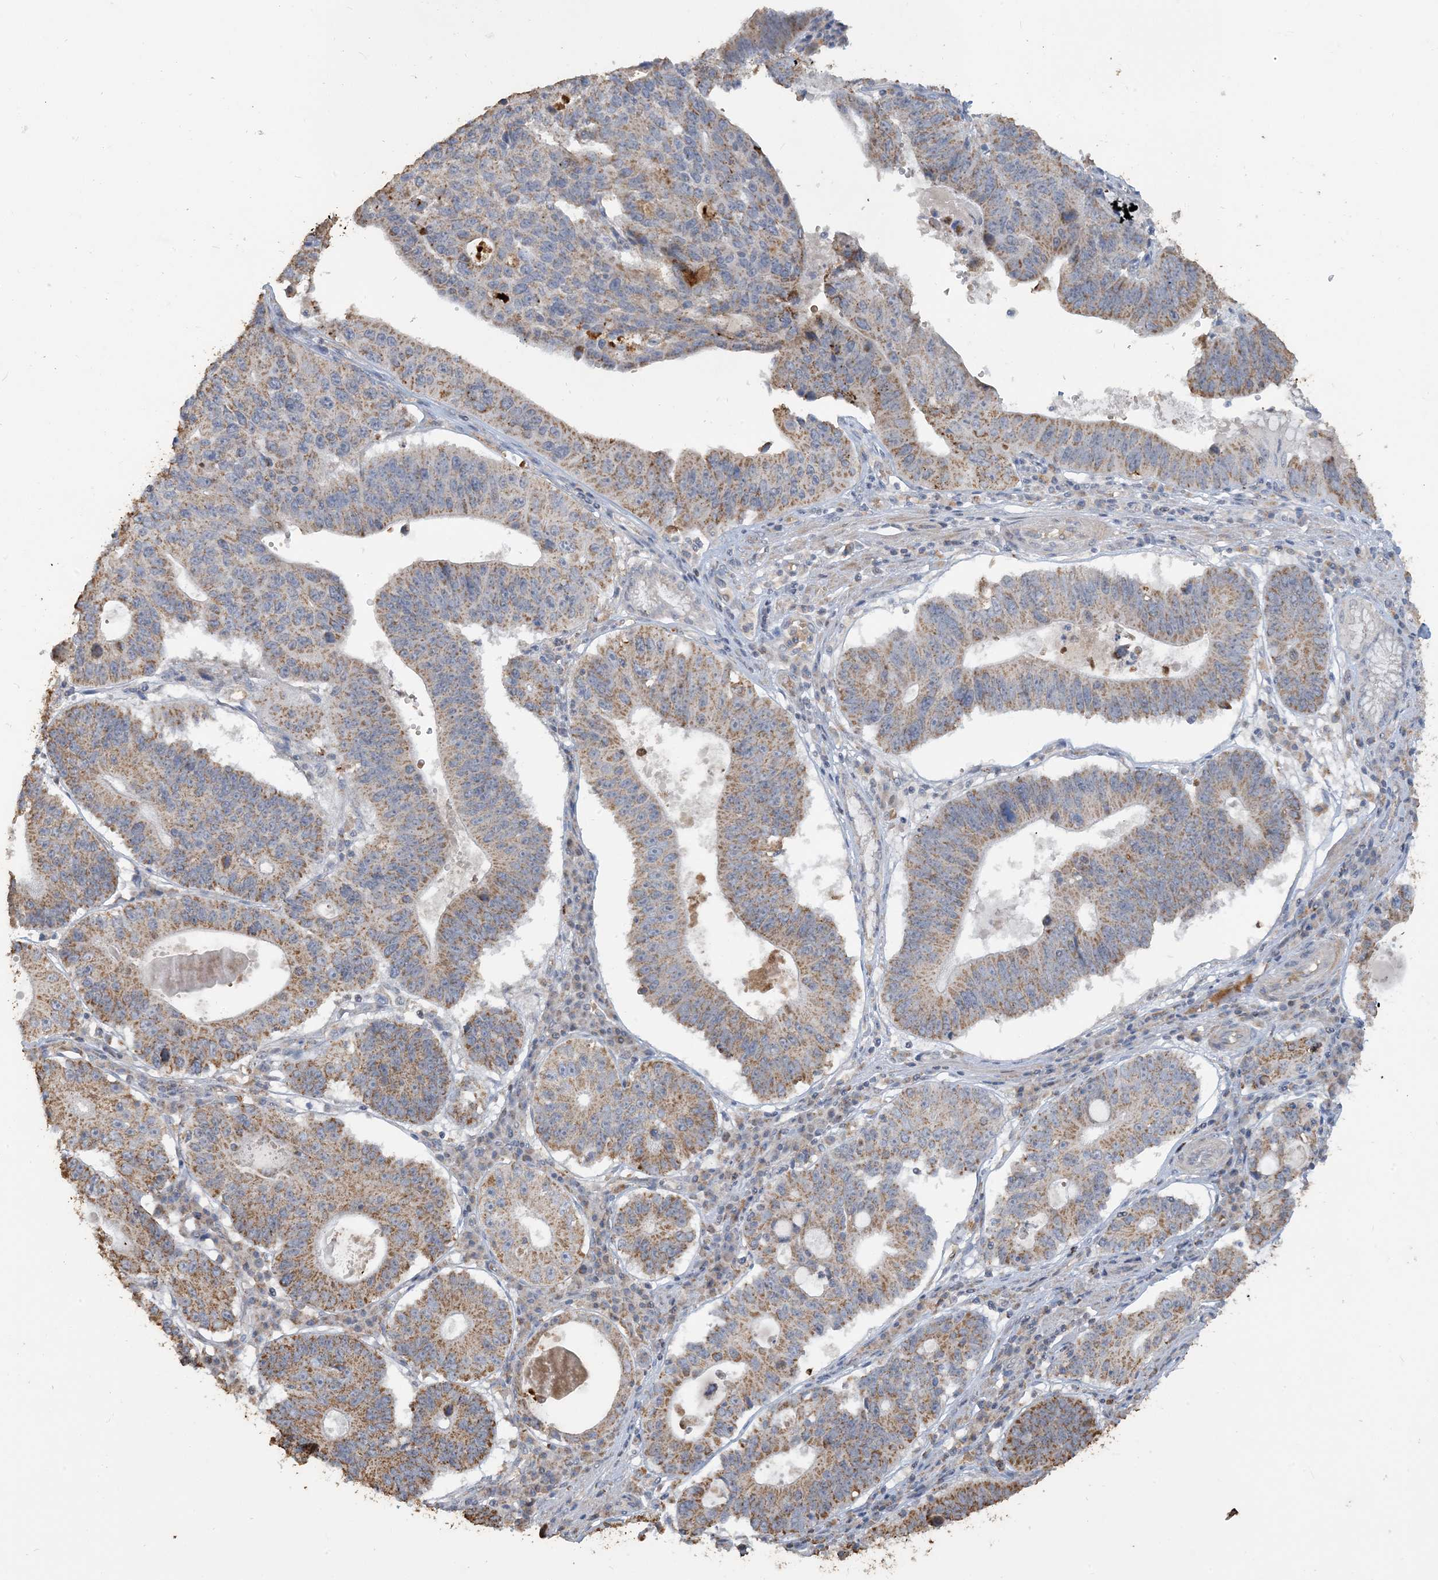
{"staining": {"intensity": "strong", "quantity": ">75%", "location": "cytoplasmic/membranous"}, "tissue": "stomach cancer", "cell_type": "Tumor cells", "image_type": "cancer", "snomed": [{"axis": "morphology", "description": "Adenocarcinoma, NOS"}, {"axis": "topography", "description": "Stomach"}], "caption": "An immunohistochemistry image of neoplastic tissue is shown. Protein staining in brown shows strong cytoplasmic/membranous positivity in stomach cancer (adenocarcinoma) within tumor cells. (Brightfield microscopy of DAB IHC at high magnification).", "gene": "SFMBT2", "patient": {"sex": "male", "age": 59}}